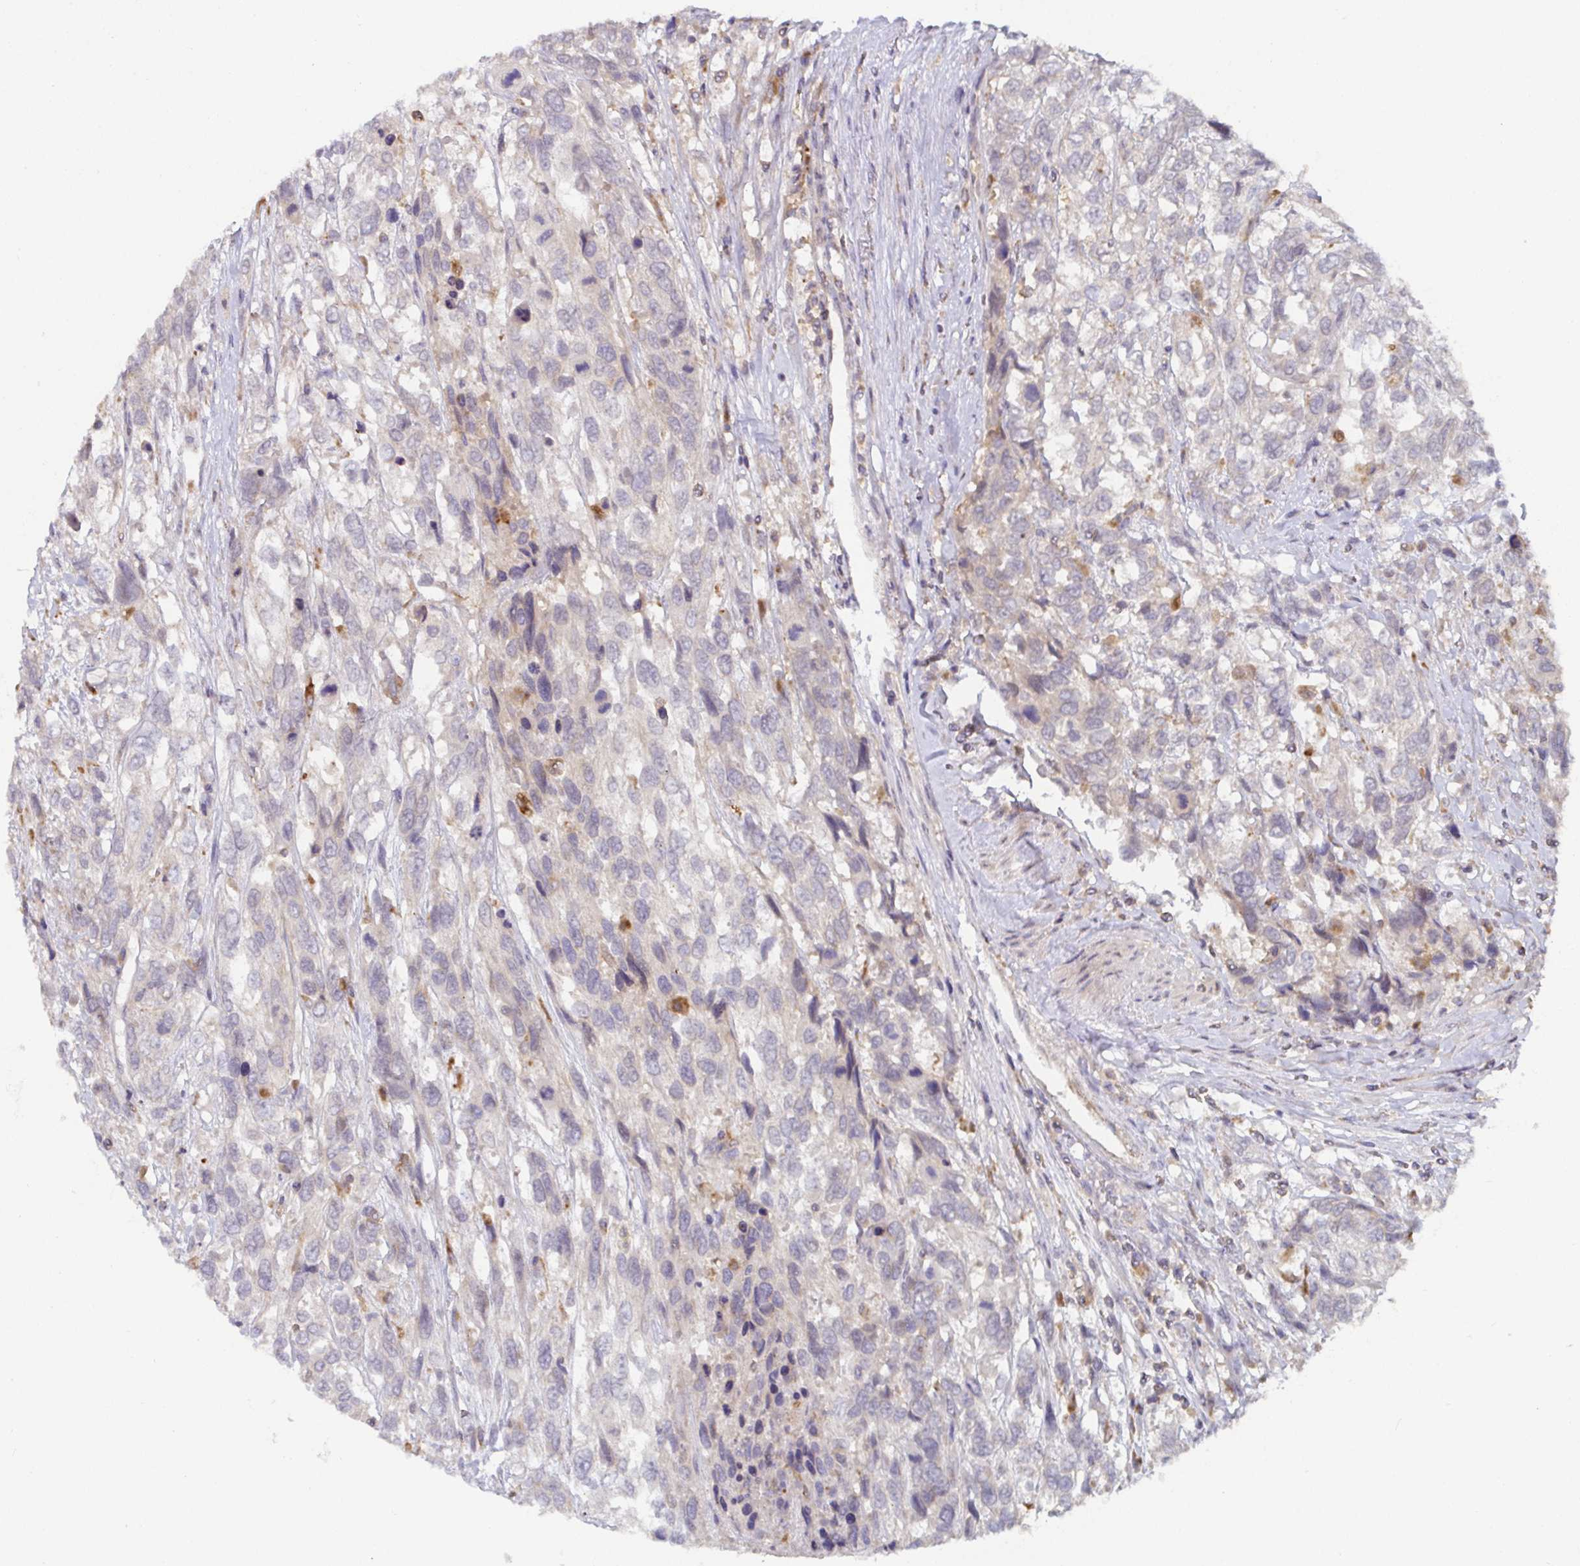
{"staining": {"intensity": "negative", "quantity": "none", "location": "none"}, "tissue": "urothelial cancer", "cell_type": "Tumor cells", "image_type": "cancer", "snomed": [{"axis": "morphology", "description": "Urothelial carcinoma, High grade"}, {"axis": "topography", "description": "Urinary bladder"}], "caption": "Human urothelial carcinoma (high-grade) stained for a protein using immunohistochemistry exhibits no staining in tumor cells.", "gene": "CDH18", "patient": {"sex": "female", "age": 70}}